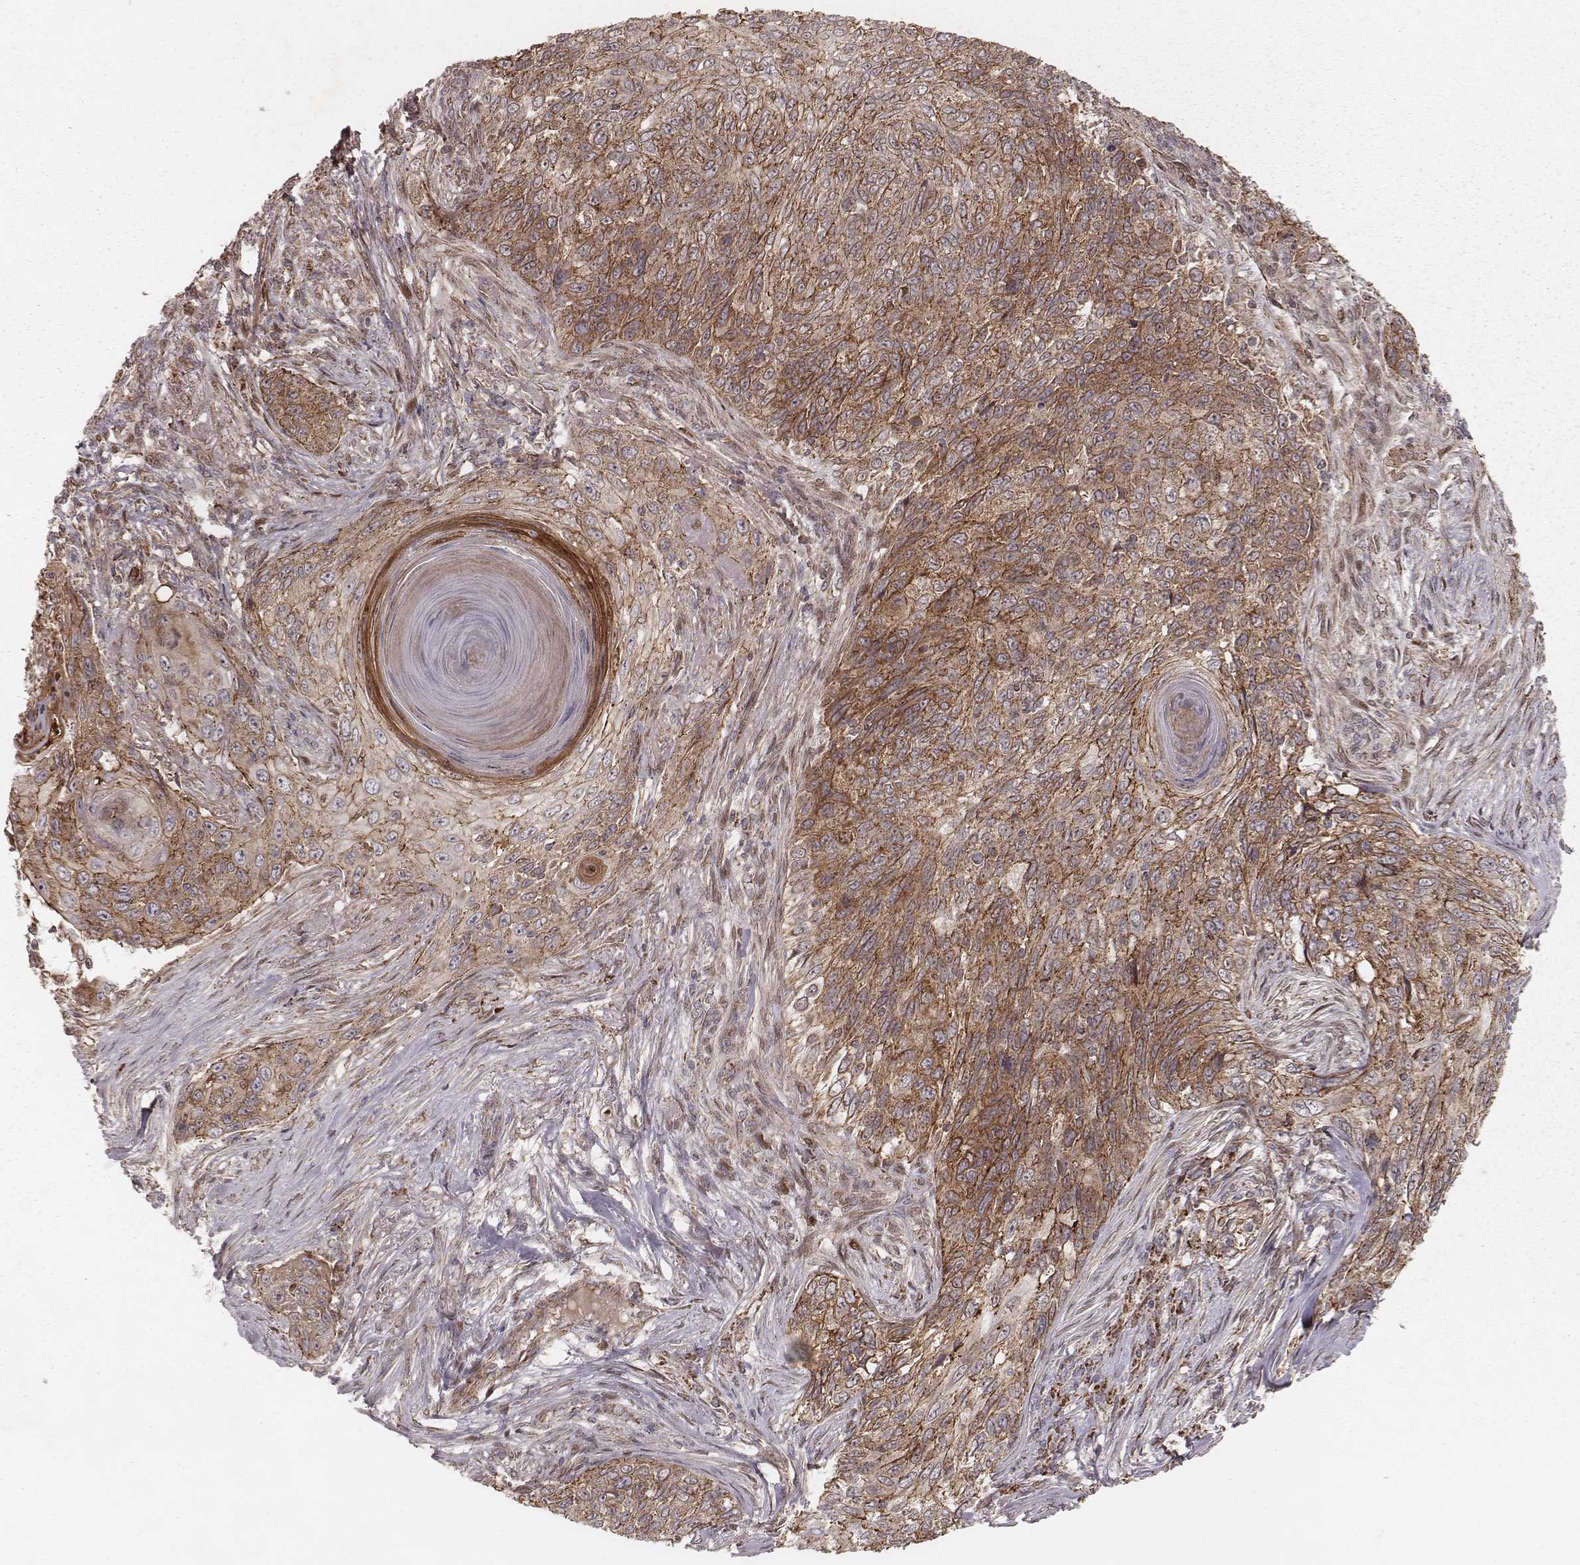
{"staining": {"intensity": "moderate", "quantity": ">75%", "location": "cytoplasmic/membranous"}, "tissue": "skin cancer", "cell_type": "Tumor cells", "image_type": "cancer", "snomed": [{"axis": "morphology", "description": "Squamous cell carcinoma, NOS"}, {"axis": "topography", "description": "Skin"}], "caption": "Moderate cytoplasmic/membranous expression for a protein is appreciated in approximately >75% of tumor cells of squamous cell carcinoma (skin) using immunohistochemistry.", "gene": "NDUFA7", "patient": {"sex": "male", "age": 92}}